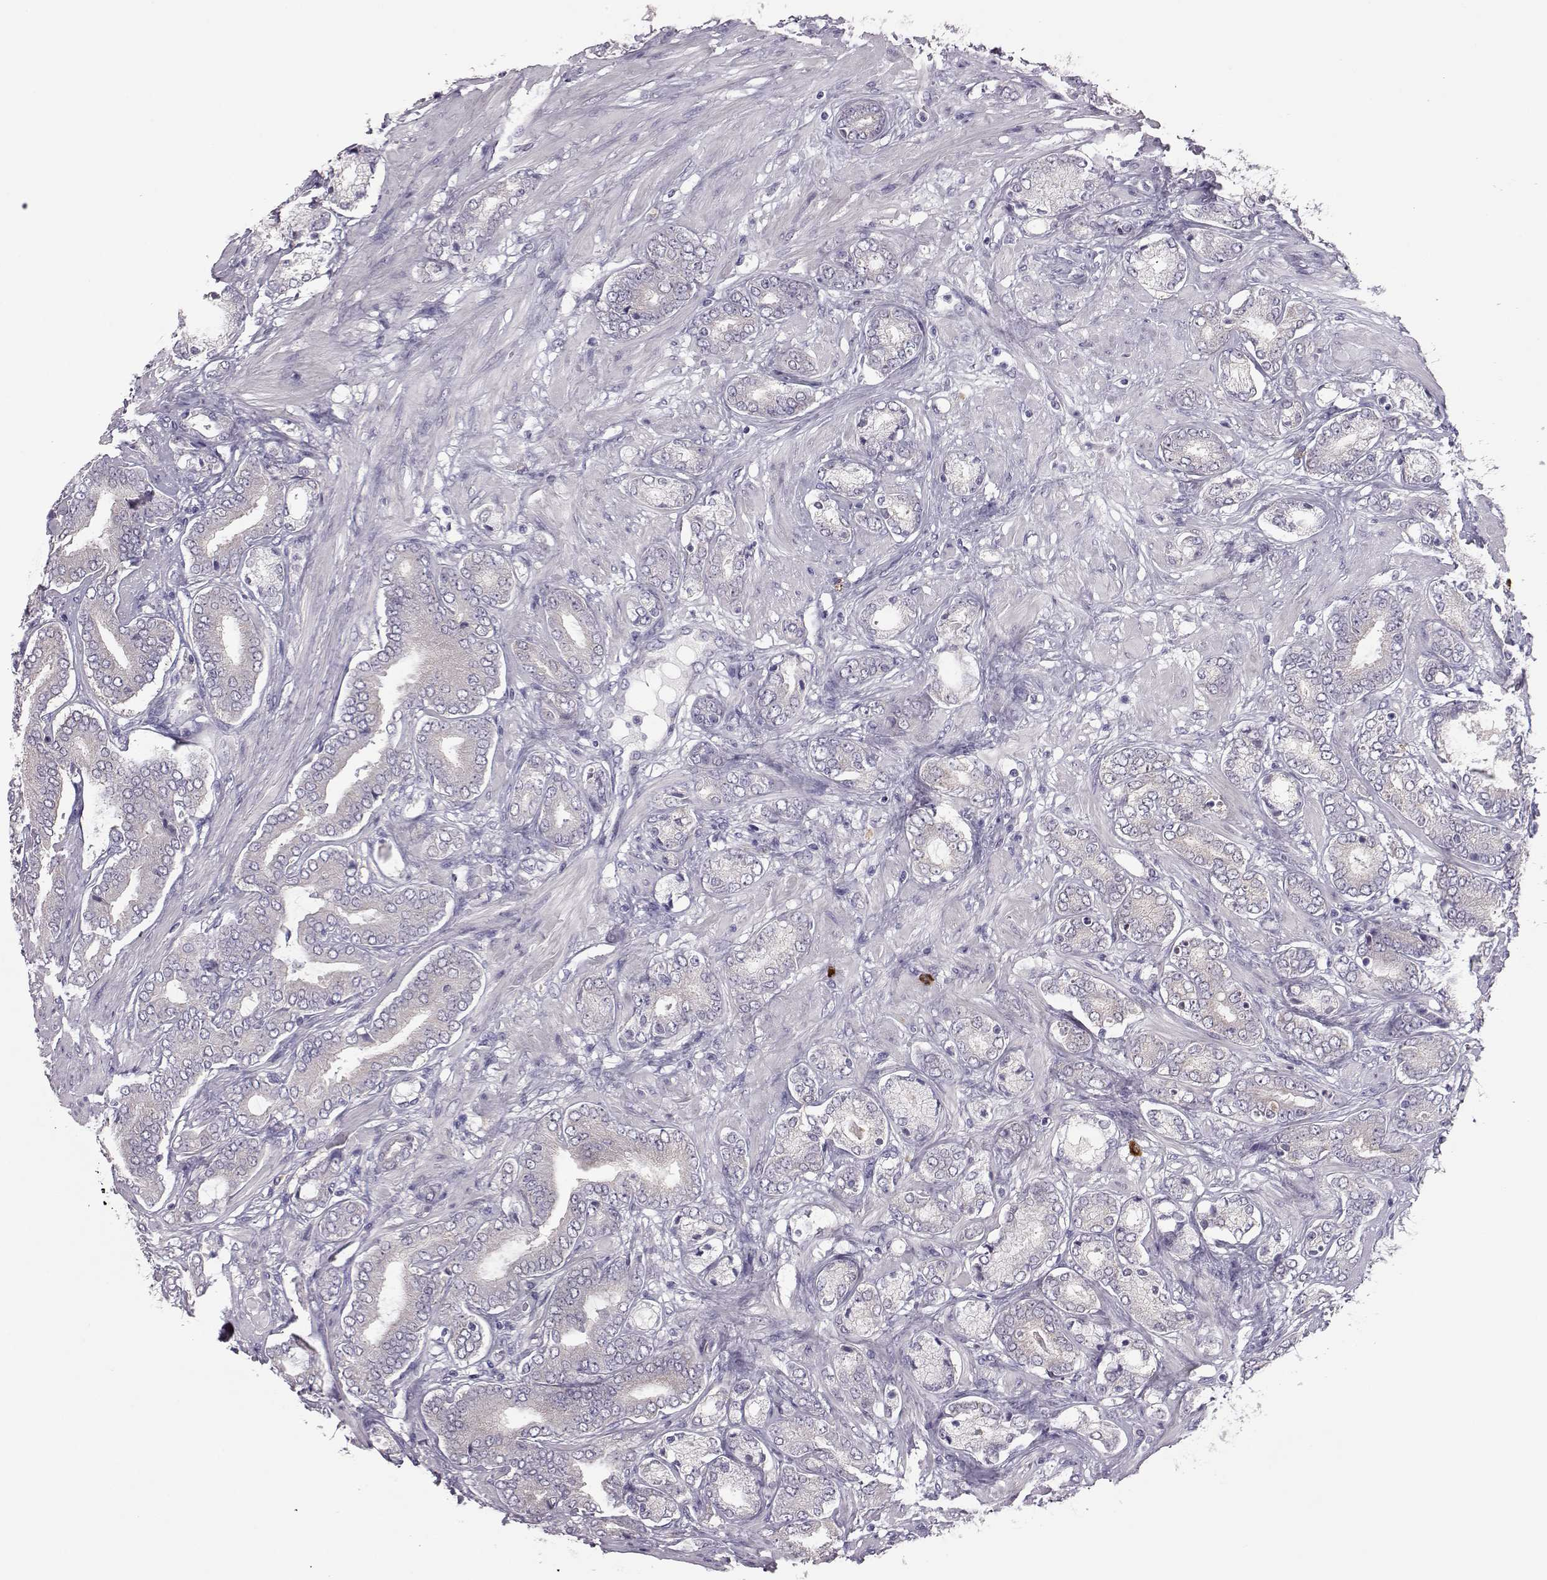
{"staining": {"intensity": "negative", "quantity": "none", "location": "none"}, "tissue": "prostate cancer", "cell_type": "Tumor cells", "image_type": "cancer", "snomed": [{"axis": "morphology", "description": "Adenocarcinoma, High grade"}, {"axis": "topography", "description": "Prostate"}], "caption": "Immunohistochemical staining of human adenocarcinoma (high-grade) (prostate) displays no significant staining in tumor cells. The staining is performed using DAB brown chromogen with nuclei counter-stained in using hematoxylin.", "gene": "ADGRG5", "patient": {"sex": "male", "age": 56}}